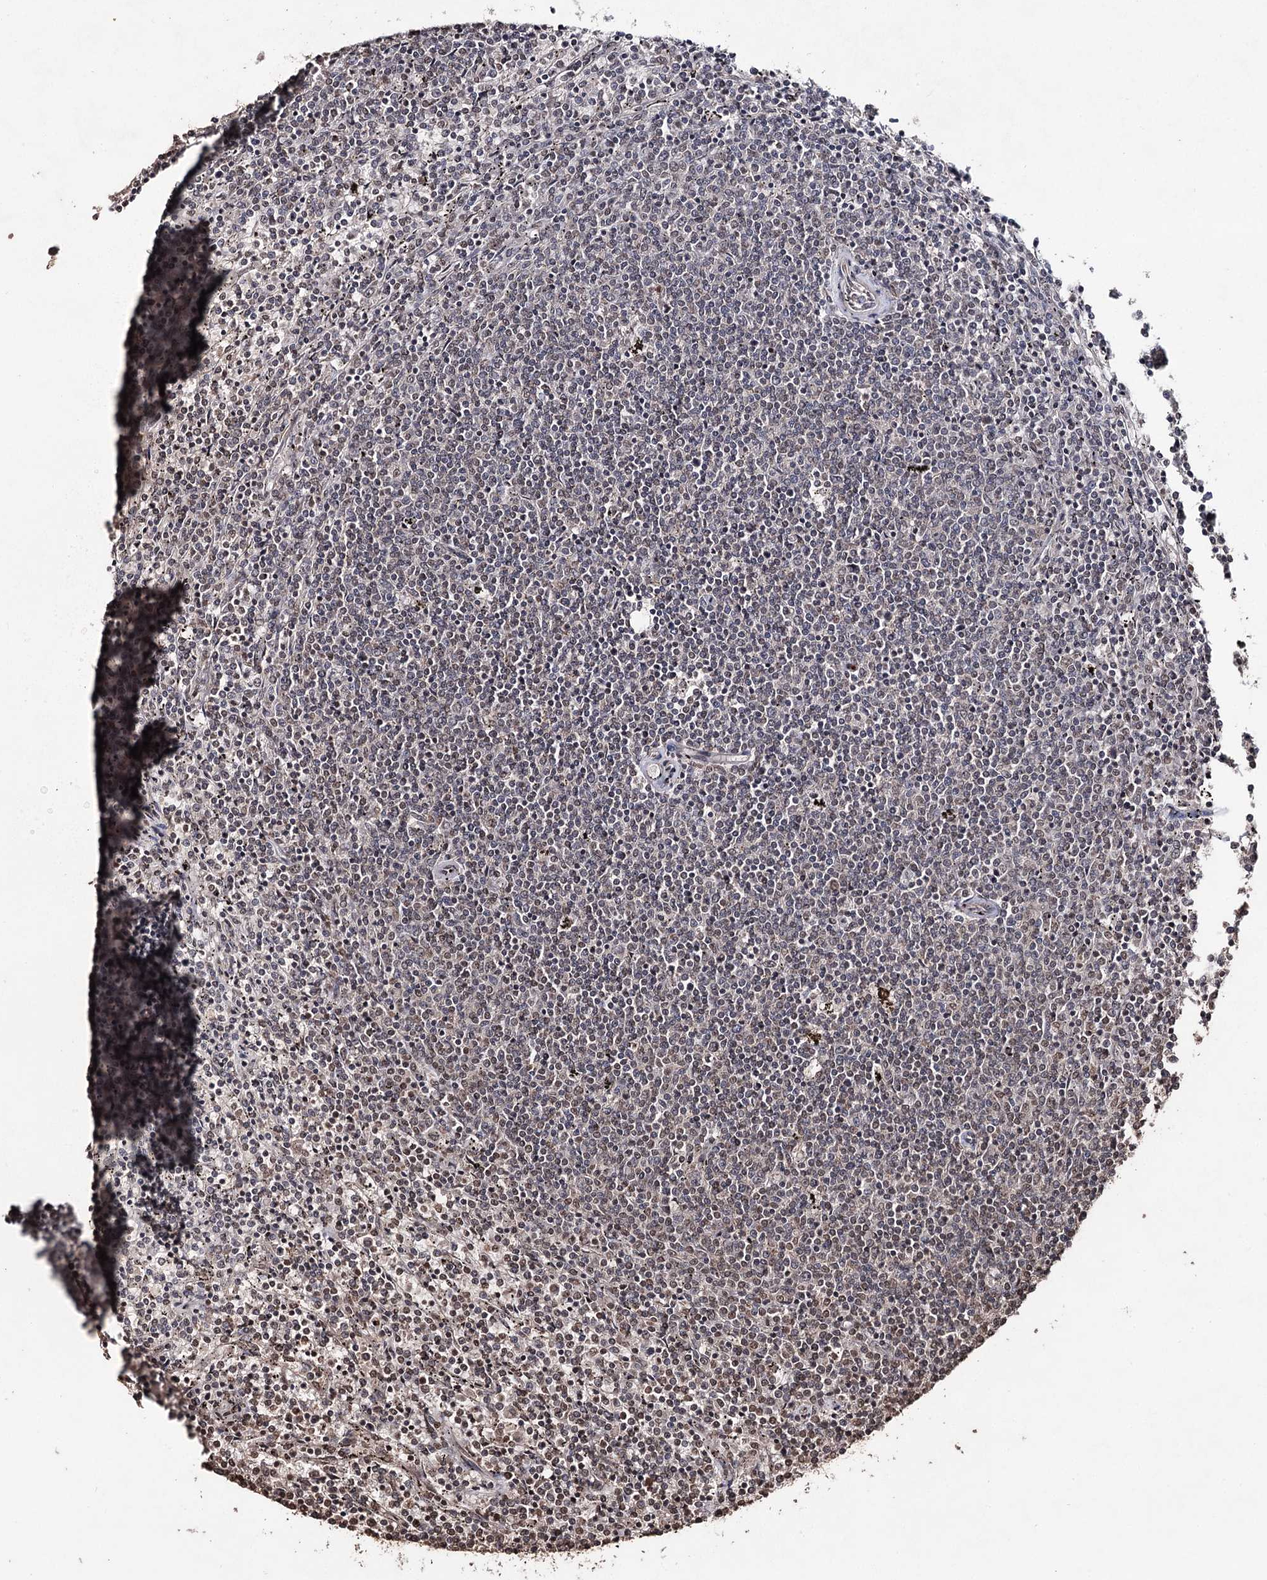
{"staining": {"intensity": "negative", "quantity": "none", "location": "none"}, "tissue": "lymphoma", "cell_type": "Tumor cells", "image_type": "cancer", "snomed": [{"axis": "morphology", "description": "Malignant lymphoma, non-Hodgkin's type, Low grade"}, {"axis": "topography", "description": "Spleen"}], "caption": "Malignant lymphoma, non-Hodgkin's type (low-grade) stained for a protein using IHC demonstrates no expression tumor cells.", "gene": "ATG14", "patient": {"sex": "female", "age": 50}}